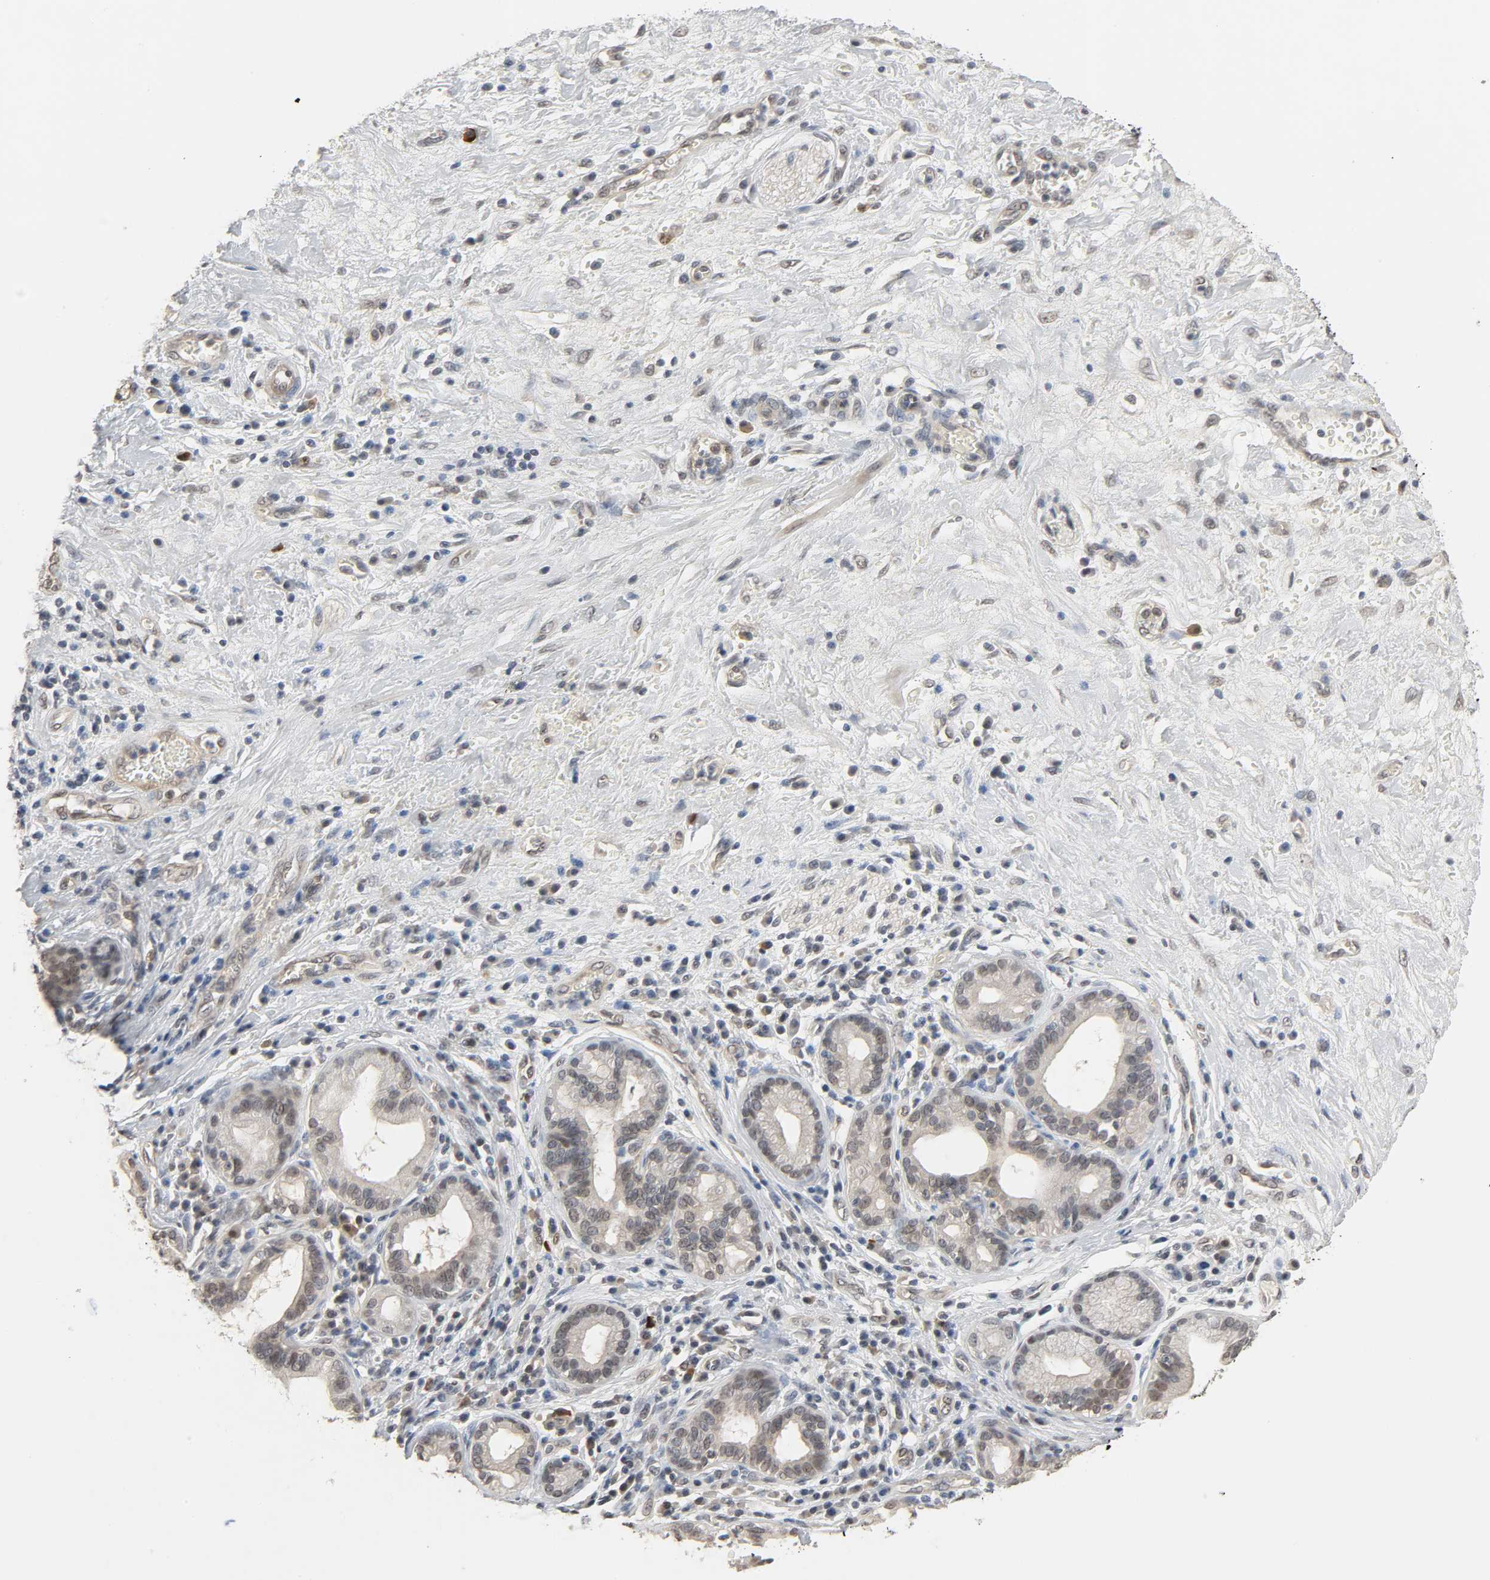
{"staining": {"intensity": "weak", "quantity": "25%-75%", "location": "cytoplasmic/membranous"}, "tissue": "pancreatic cancer", "cell_type": "Tumor cells", "image_type": "cancer", "snomed": [{"axis": "morphology", "description": "Adenocarcinoma, NOS"}, {"axis": "topography", "description": "Pancreas"}], "caption": "A brown stain highlights weak cytoplasmic/membranous staining of a protein in pancreatic cancer tumor cells. Immunohistochemistry stains the protein of interest in brown and the nuclei are stained blue.", "gene": "ACSS2", "patient": {"sex": "female", "age": 73}}